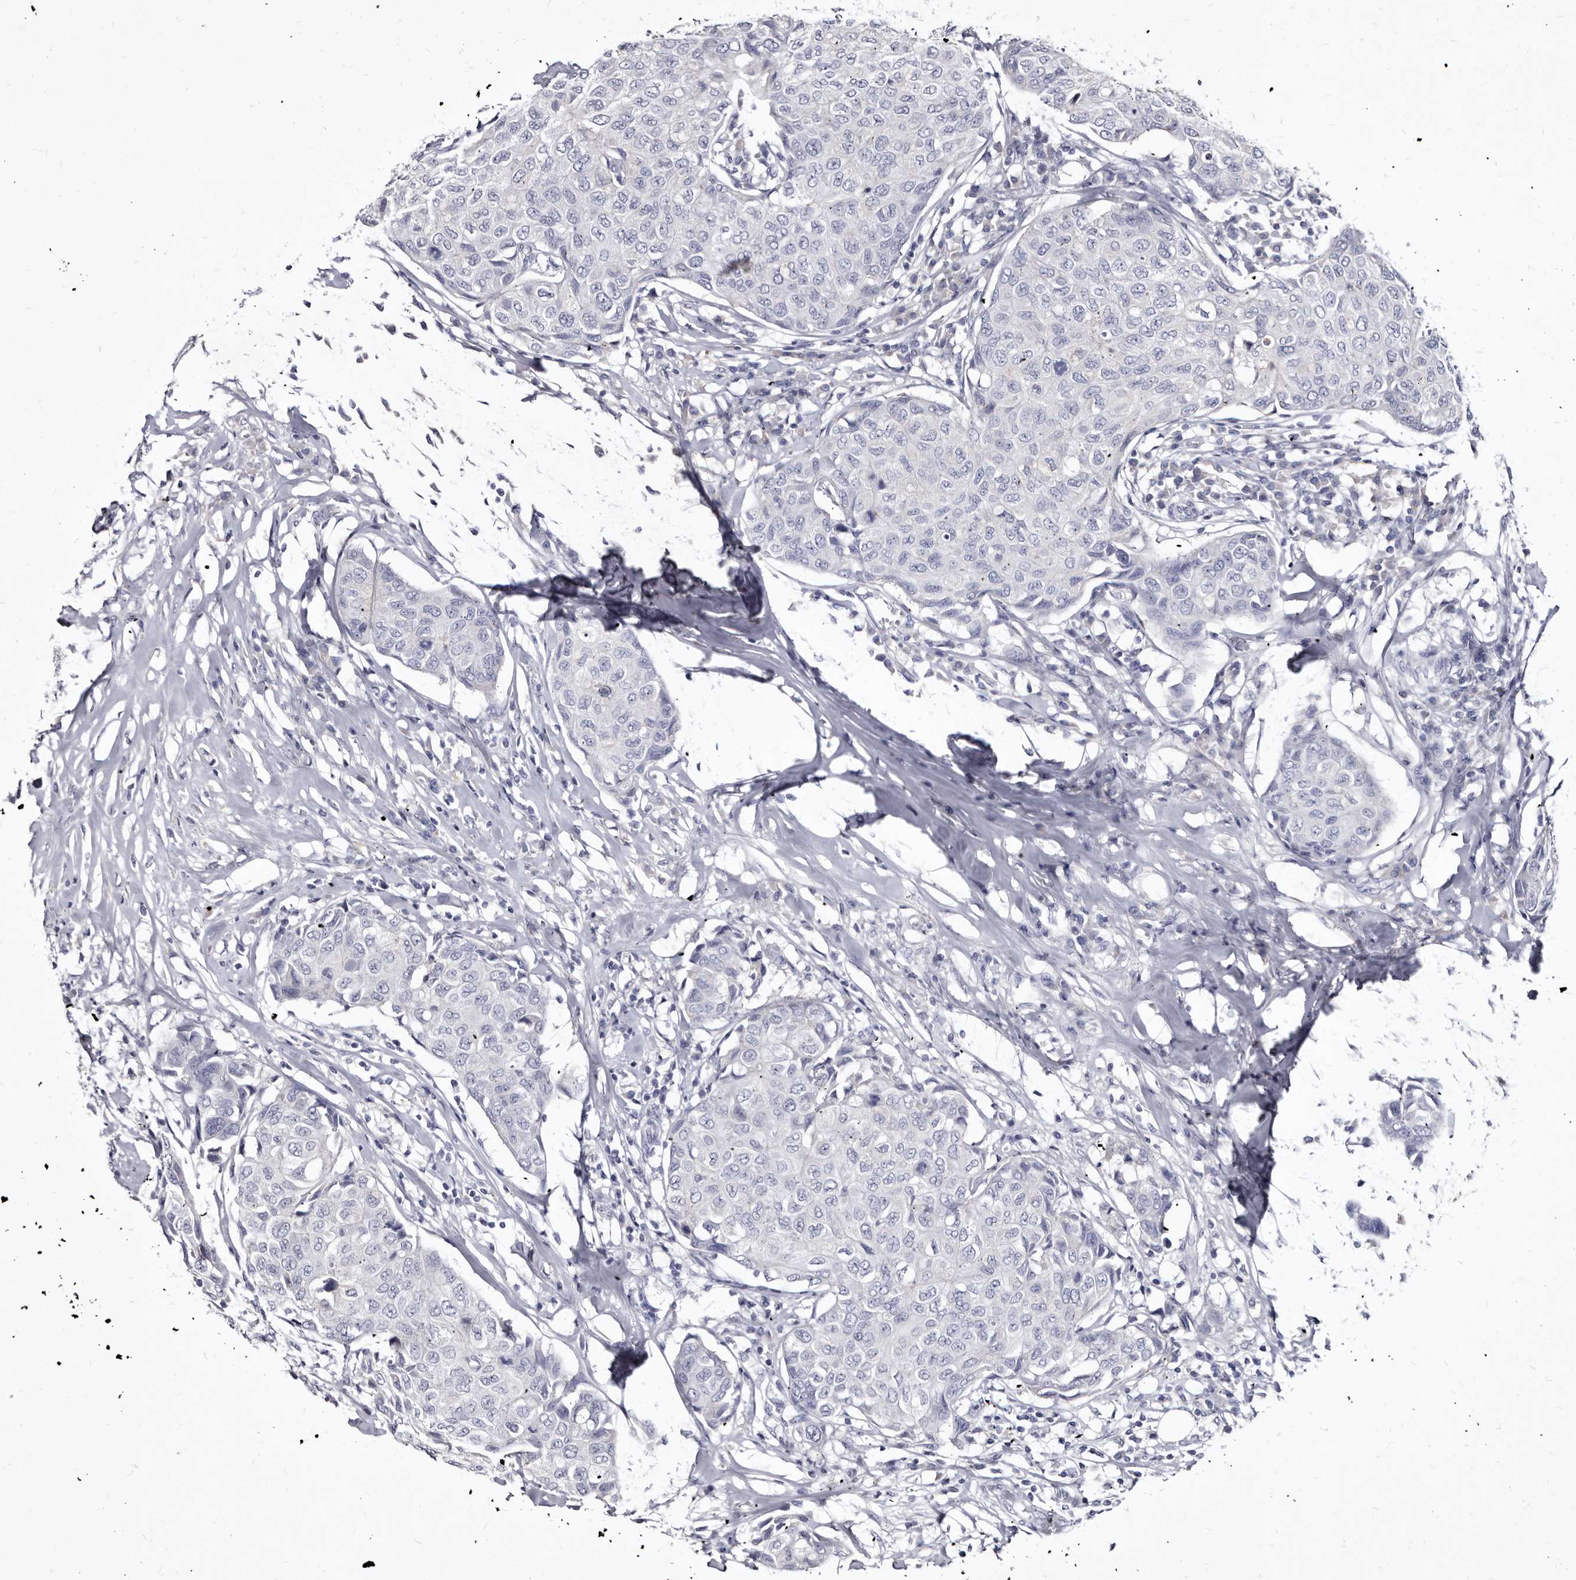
{"staining": {"intensity": "negative", "quantity": "none", "location": "none"}, "tissue": "breast cancer", "cell_type": "Tumor cells", "image_type": "cancer", "snomed": [{"axis": "morphology", "description": "Duct carcinoma"}, {"axis": "topography", "description": "Breast"}], "caption": "IHC image of human breast infiltrating ductal carcinoma stained for a protein (brown), which demonstrates no positivity in tumor cells. The staining was performed using DAB to visualize the protein expression in brown, while the nuclei were stained in blue with hematoxylin (Magnification: 20x).", "gene": "SLC39A2", "patient": {"sex": "female", "age": 80}}